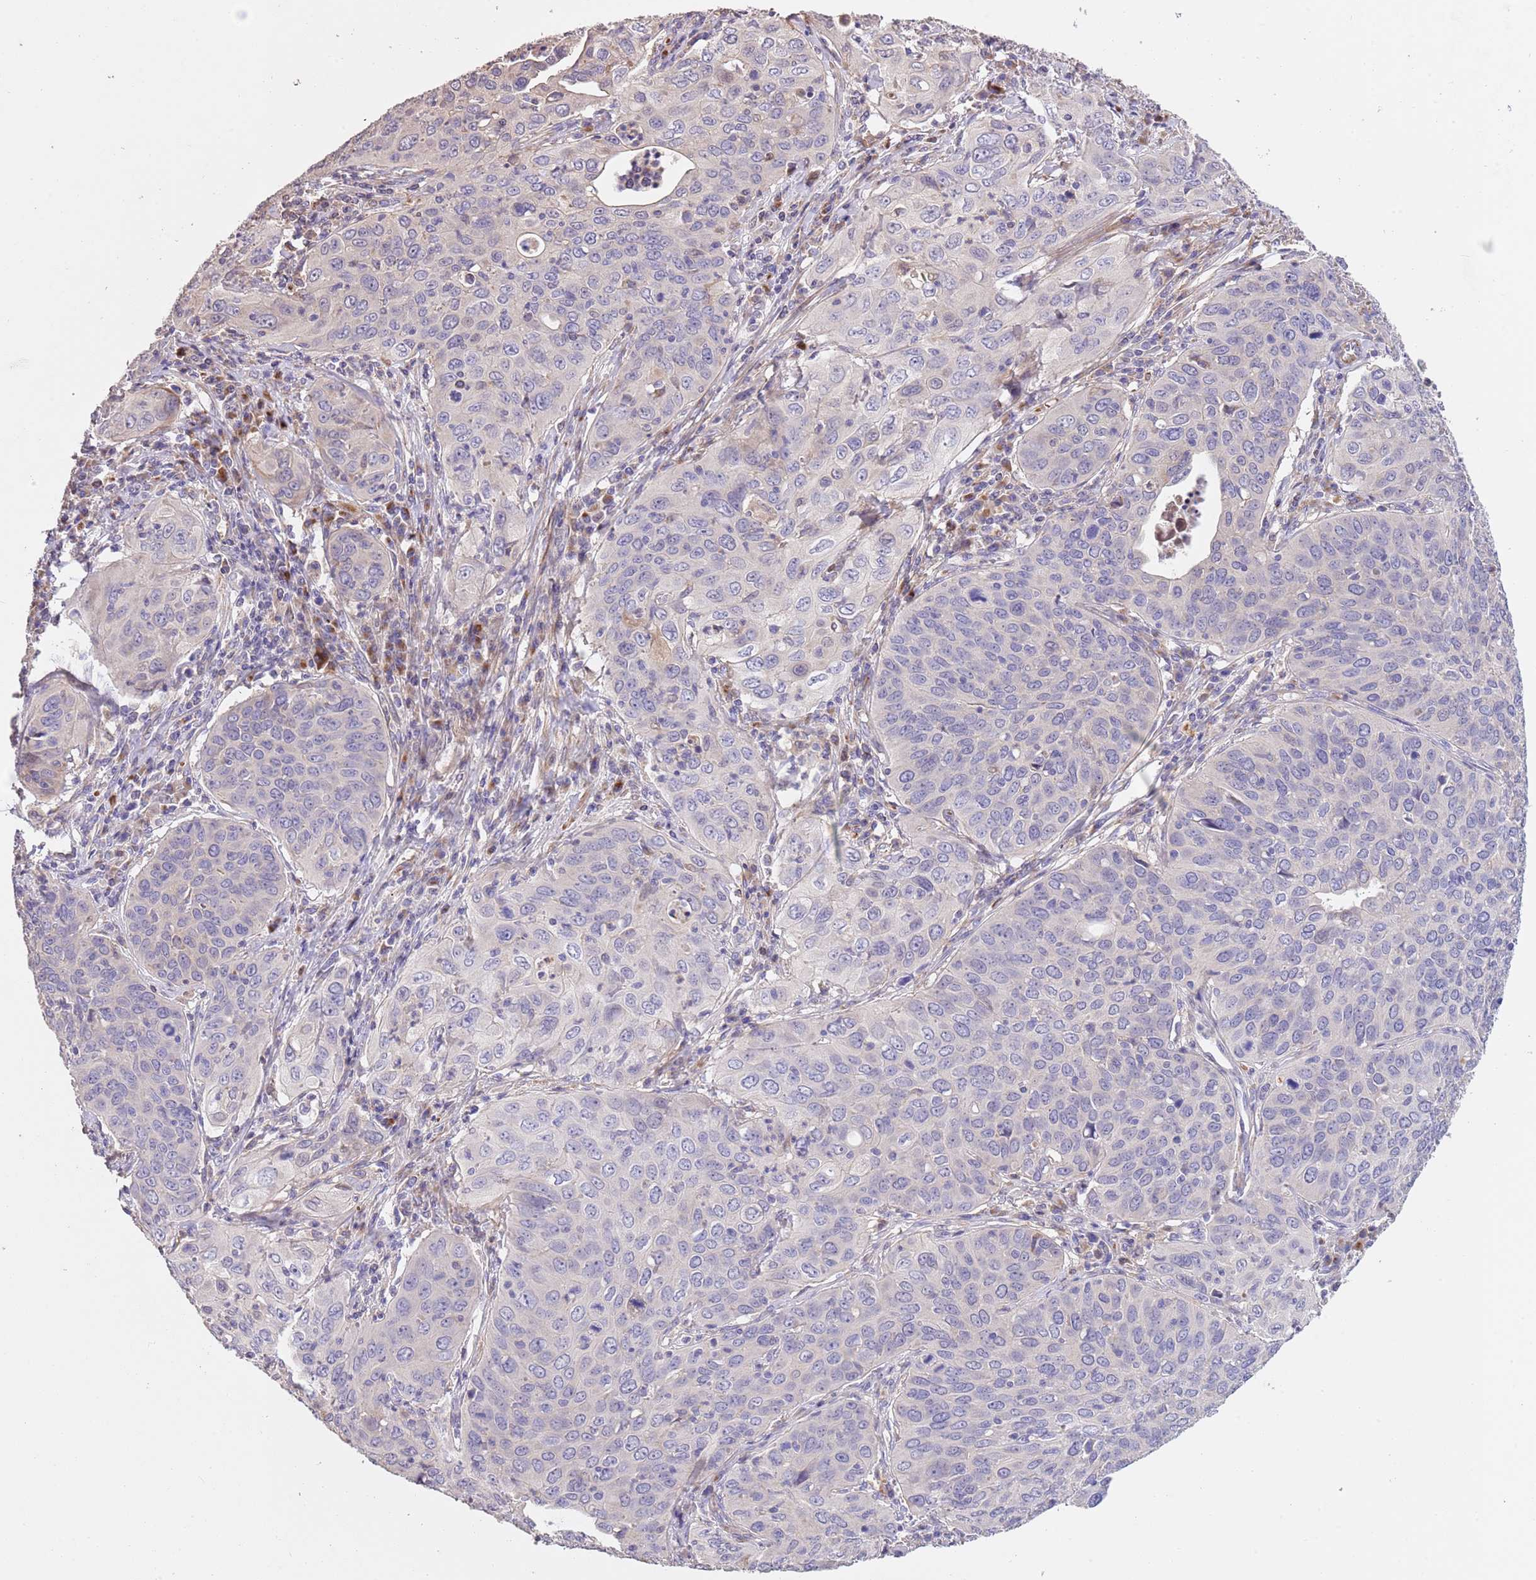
{"staining": {"intensity": "negative", "quantity": "none", "location": "none"}, "tissue": "cervical cancer", "cell_type": "Tumor cells", "image_type": "cancer", "snomed": [{"axis": "morphology", "description": "Squamous cell carcinoma, NOS"}, {"axis": "topography", "description": "Cervix"}], "caption": "Immunohistochemistry of cervical squamous cell carcinoma exhibits no expression in tumor cells. (DAB immunohistochemistry with hematoxylin counter stain).", "gene": "PIGA", "patient": {"sex": "female", "age": 36}}